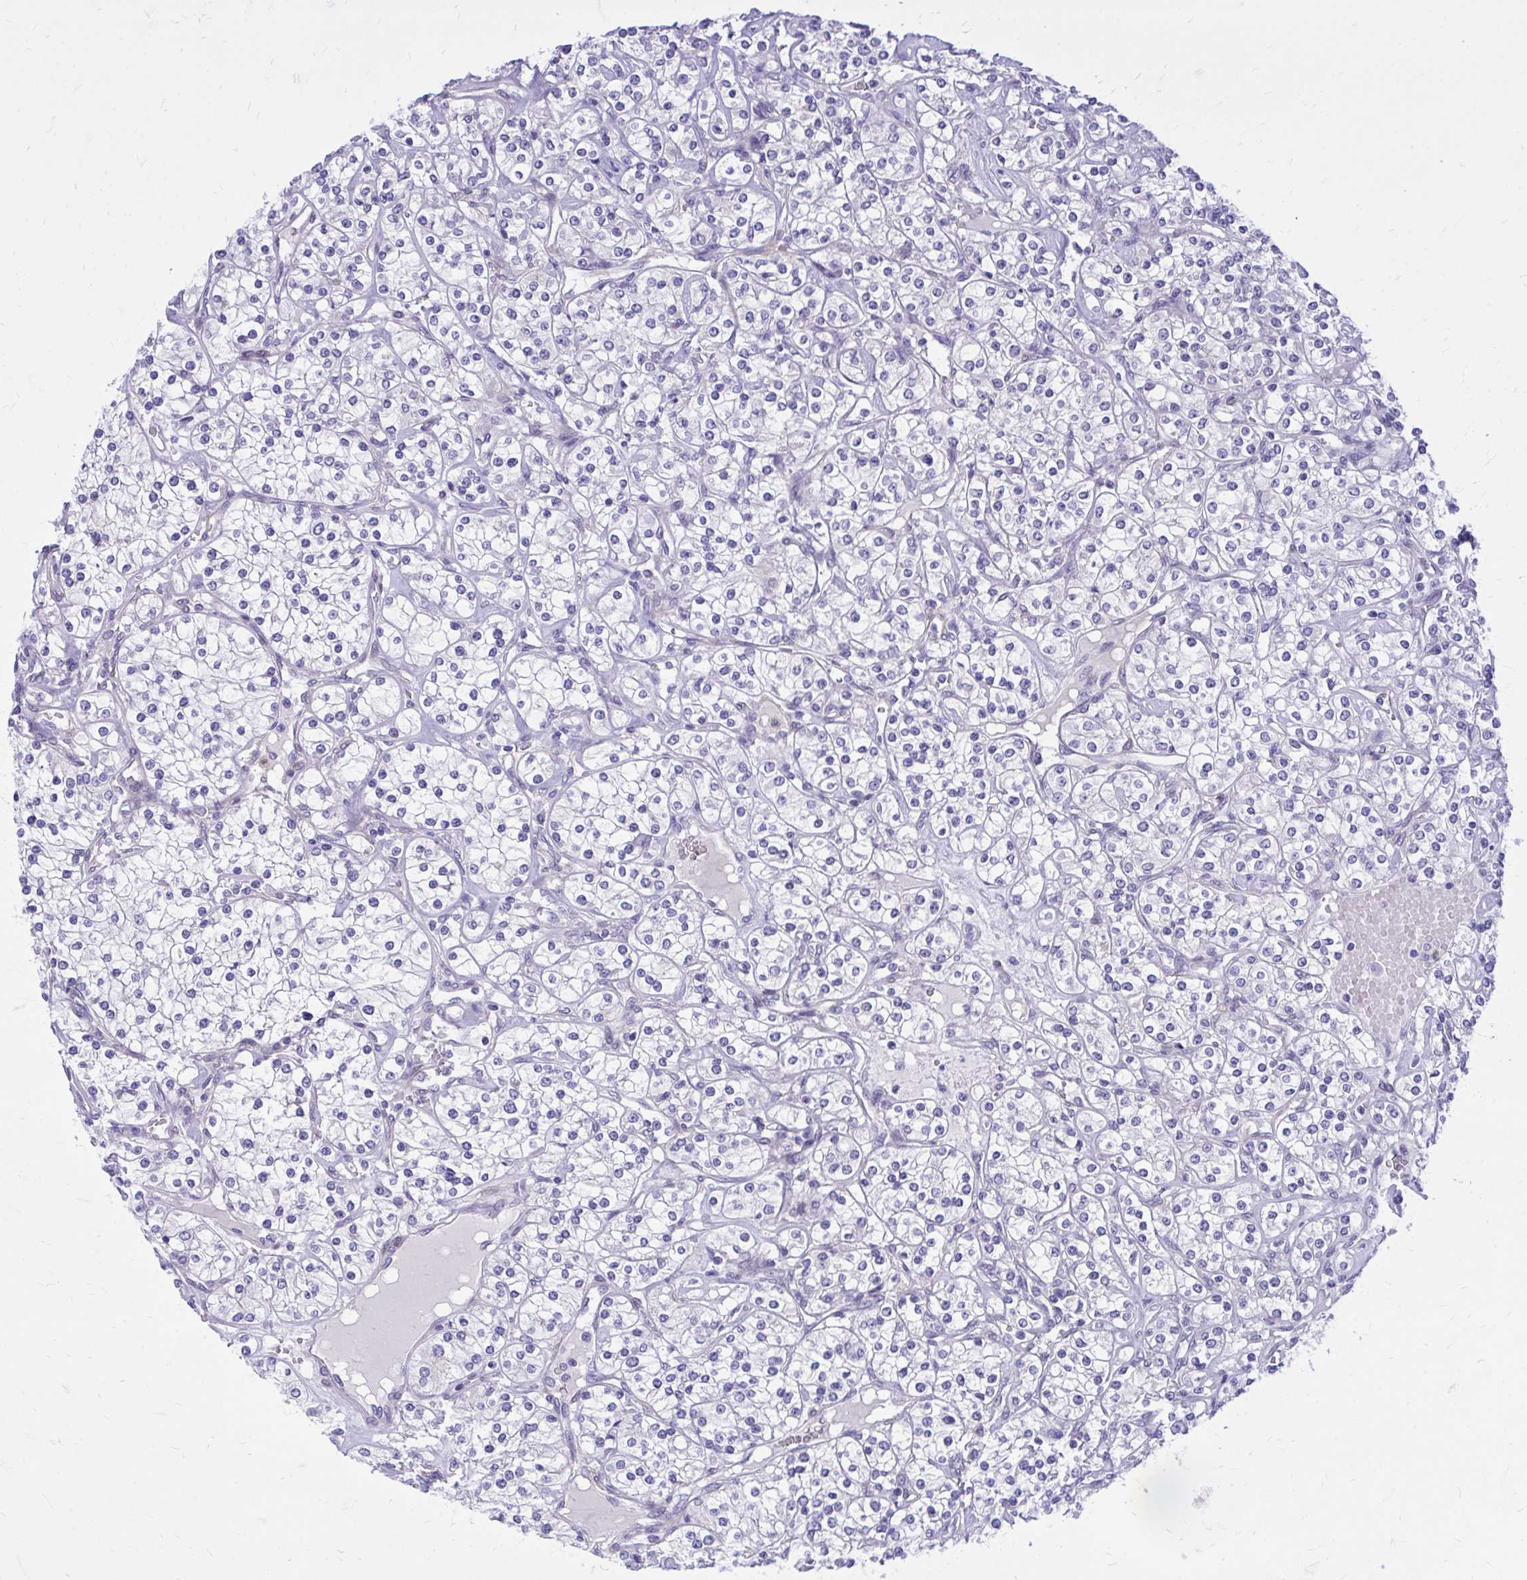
{"staining": {"intensity": "negative", "quantity": "none", "location": "none"}, "tissue": "renal cancer", "cell_type": "Tumor cells", "image_type": "cancer", "snomed": [{"axis": "morphology", "description": "Adenocarcinoma, NOS"}, {"axis": "topography", "description": "Kidney"}], "caption": "Tumor cells are negative for brown protein staining in renal cancer (adenocarcinoma).", "gene": "ADAMTSL1", "patient": {"sex": "male", "age": 77}}